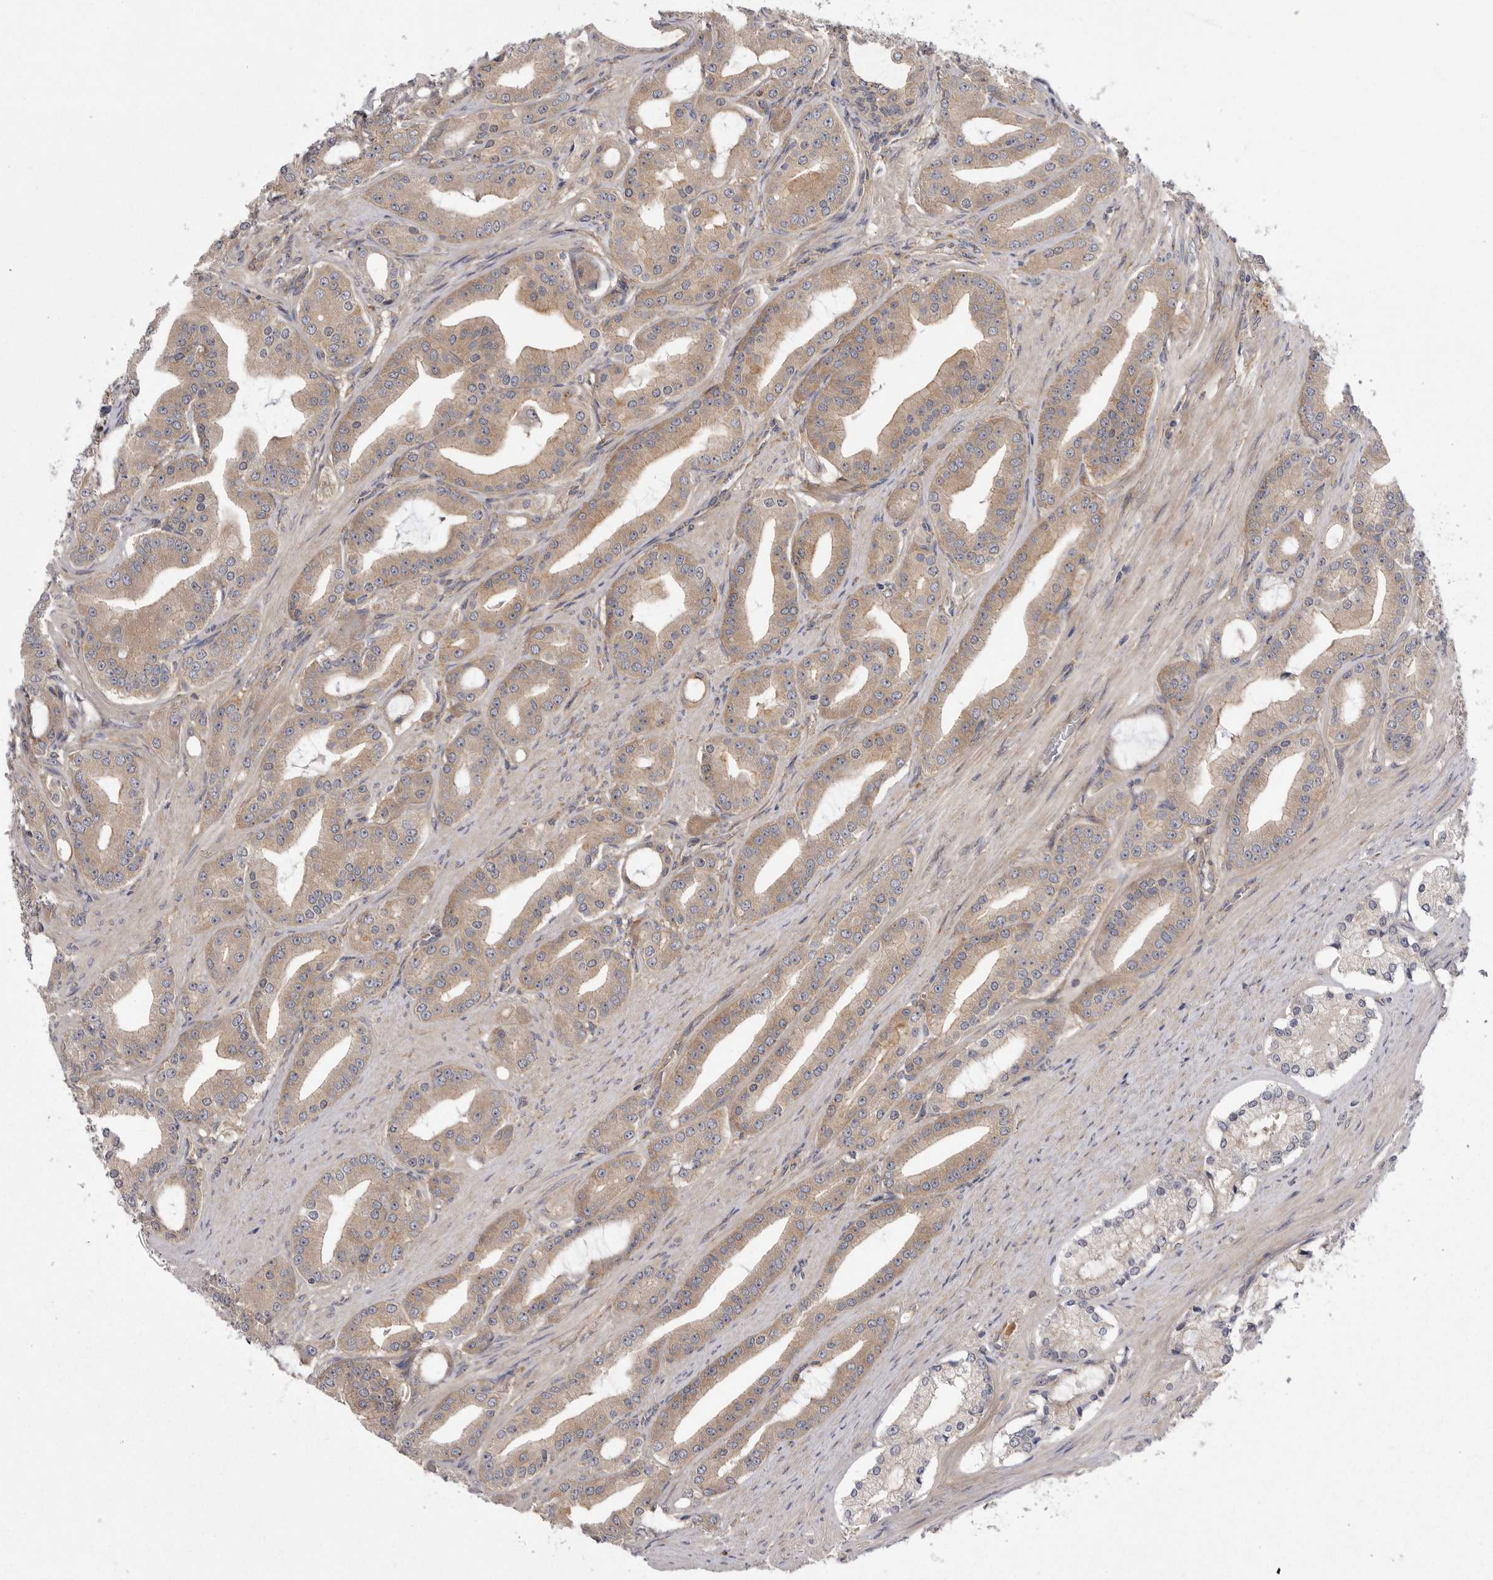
{"staining": {"intensity": "weak", "quantity": ">75%", "location": "cytoplasmic/membranous"}, "tissue": "prostate cancer", "cell_type": "Tumor cells", "image_type": "cancer", "snomed": [{"axis": "morphology", "description": "Adenocarcinoma, High grade"}, {"axis": "topography", "description": "Prostate"}], "caption": "Prostate high-grade adenocarcinoma stained with a protein marker shows weak staining in tumor cells.", "gene": "OSBPL9", "patient": {"sex": "male", "age": 60}}